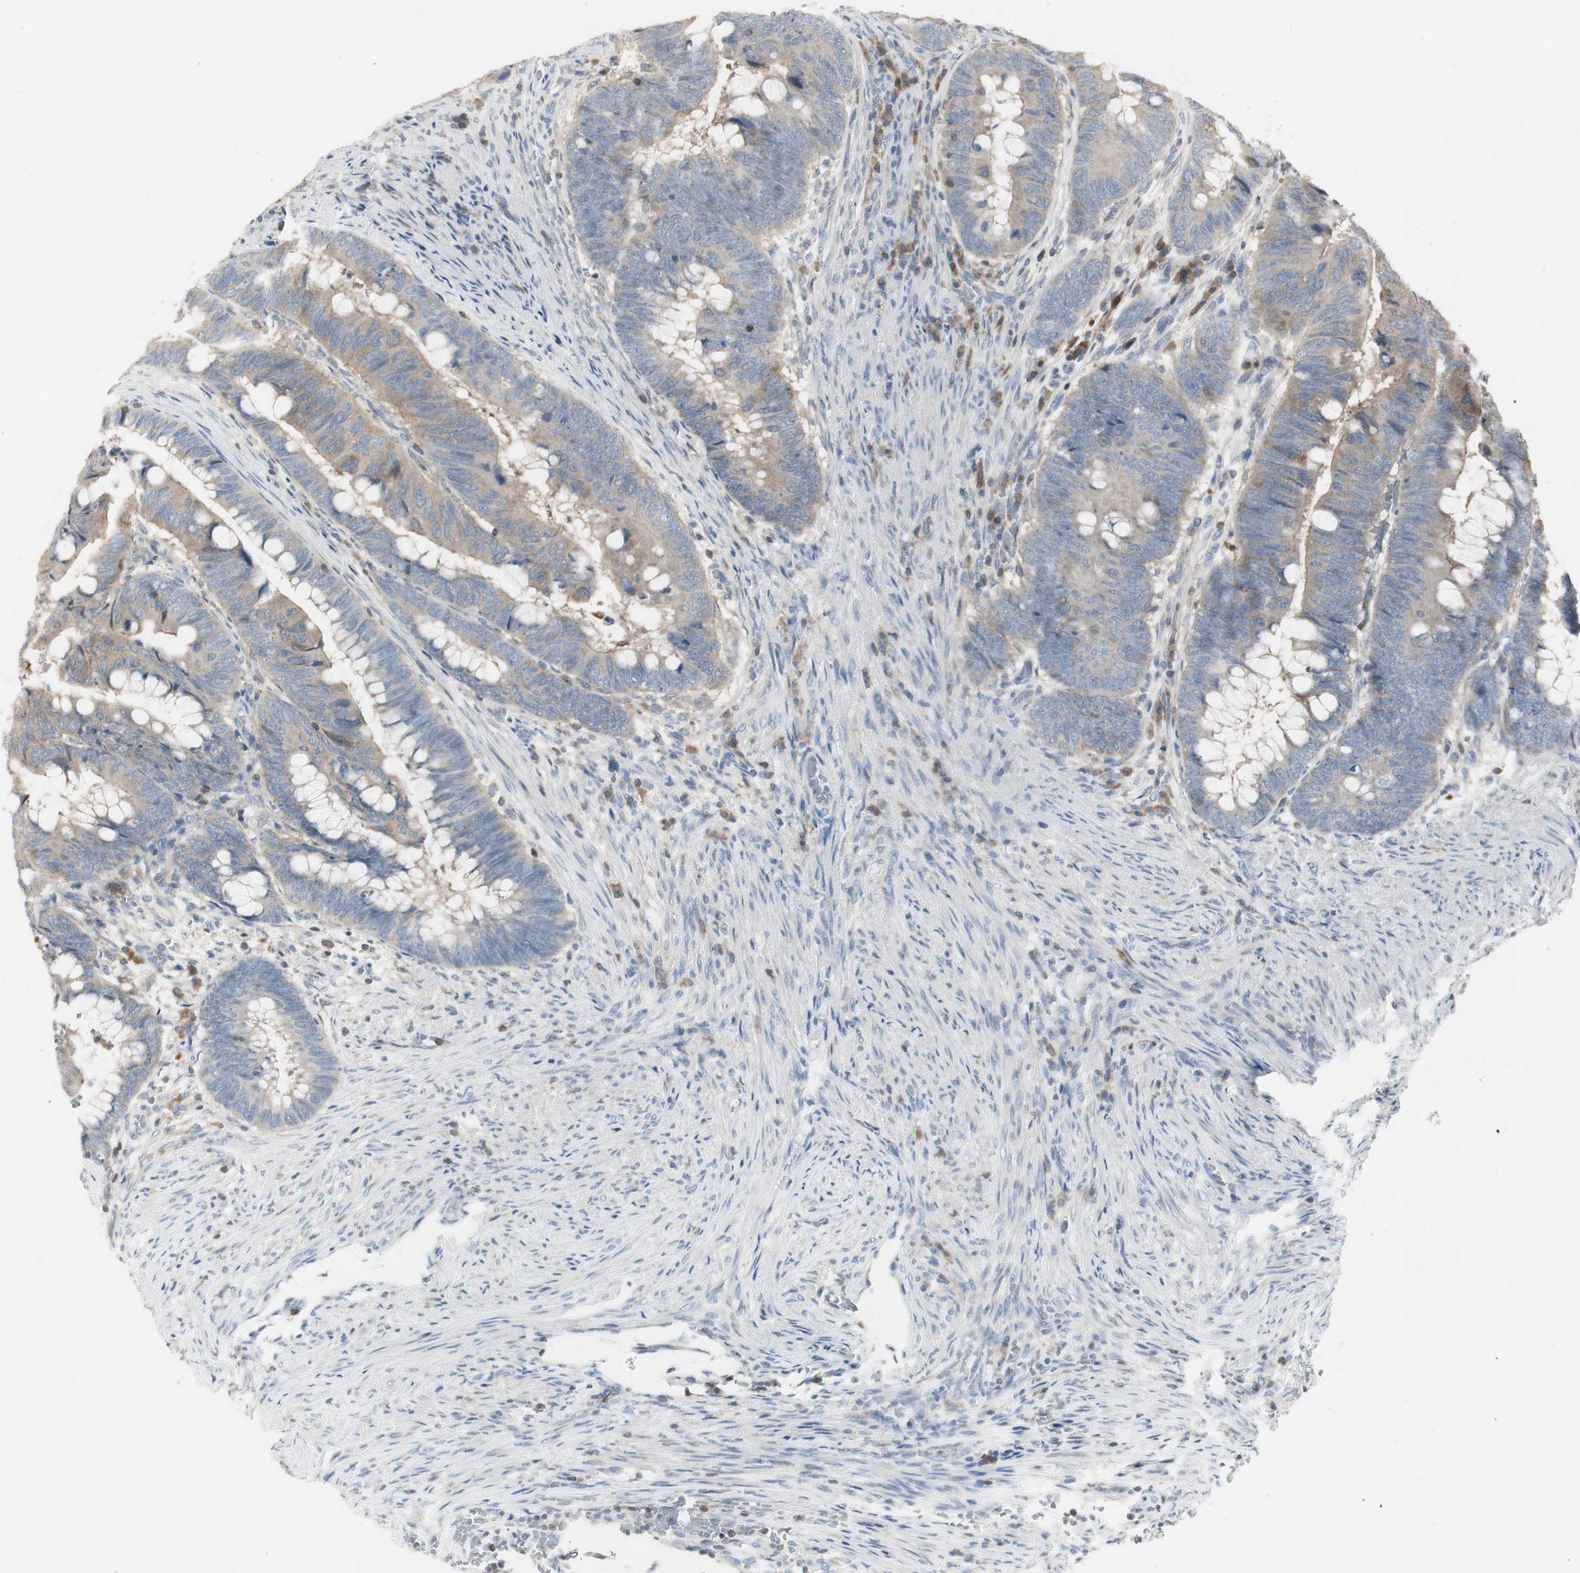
{"staining": {"intensity": "moderate", "quantity": "25%-75%", "location": "cytoplasmic/membranous"}, "tissue": "colorectal cancer", "cell_type": "Tumor cells", "image_type": "cancer", "snomed": [{"axis": "morphology", "description": "Normal tissue, NOS"}, {"axis": "morphology", "description": "Adenocarcinoma, NOS"}, {"axis": "topography", "description": "Rectum"}, {"axis": "topography", "description": "Peripheral nerve tissue"}], "caption": "DAB immunohistochemical staining of colorectal adenocarcinoma shows moderate cytoplasmic/membranous protein expression in about 25%-75% of tumor cells. The staining is performed using DAB (3,3'-diaminobenzidine) brown chromogen to label protein expression. The nuclei are counter-stained blue using hematoxylin.", "gene": "SLC9A3R1", "patient": {"sex": "male", "age": 92}}